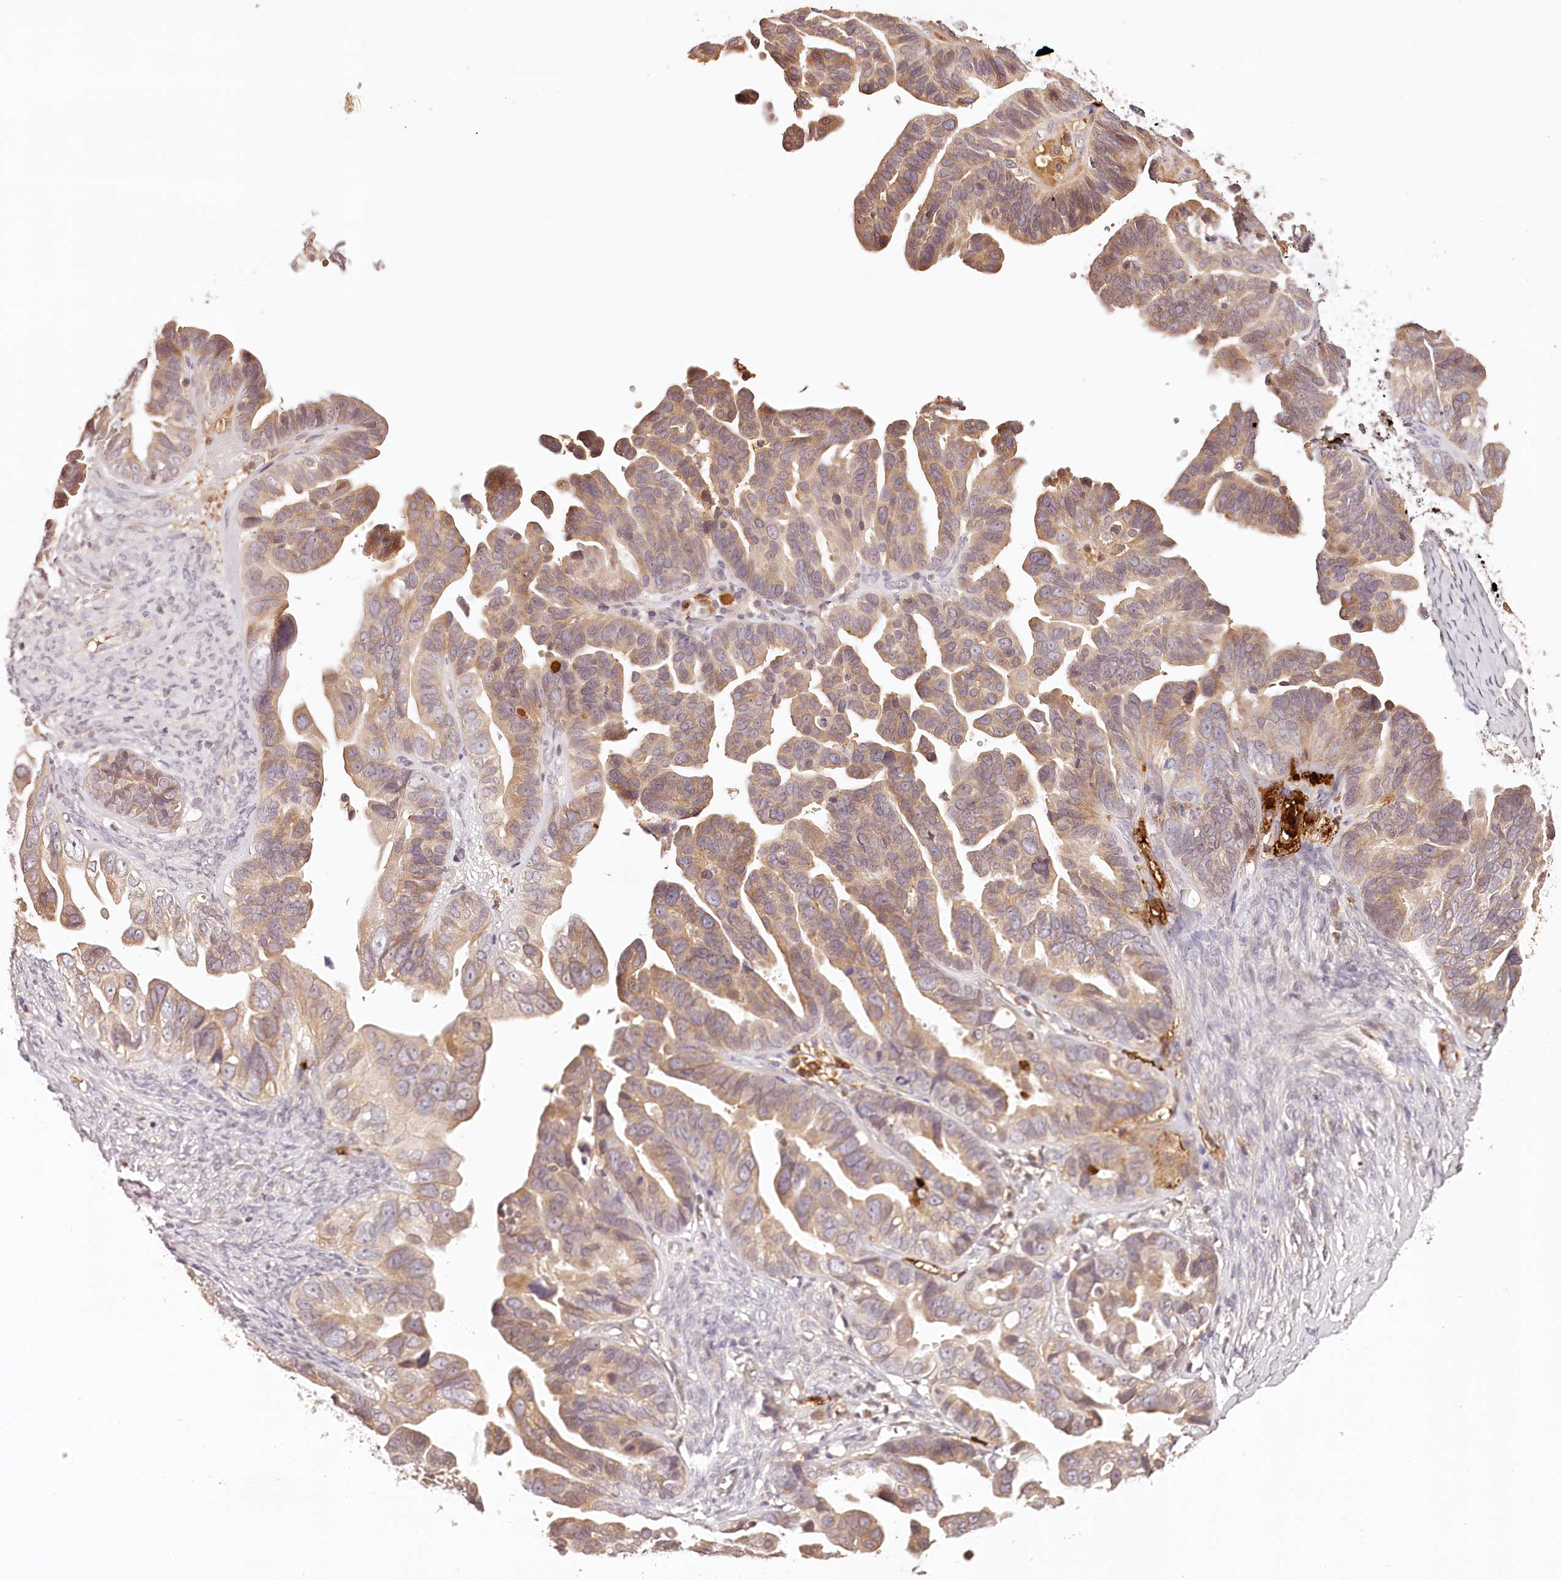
{"staining": {"intensity": "weak", "quantity": ">75%", "location": "cytoplasmic/membranous"}, "tissue": "ovarian cancer", "cell_type": "Tumor cells", "image_type": "cancer", "snomed": [{"axis": "morphology", "description": "Cystadenocarcinoma, serous, NOS"}, {"axis": "topography", "description": "Ovary"}], "caption": "High-power microscopy captured an immunohistochemistry (IHC) photomicrograph of ovarian serous cystadenocarcinoma, revealing weak cytoplasmic/membranous expression in approximately >75% of tumor cells. (Brightfield microscopy of DAB IHC at high magnification).", "gene": "SYNGR1", "patient": {"sex": "female", "age": 56}}